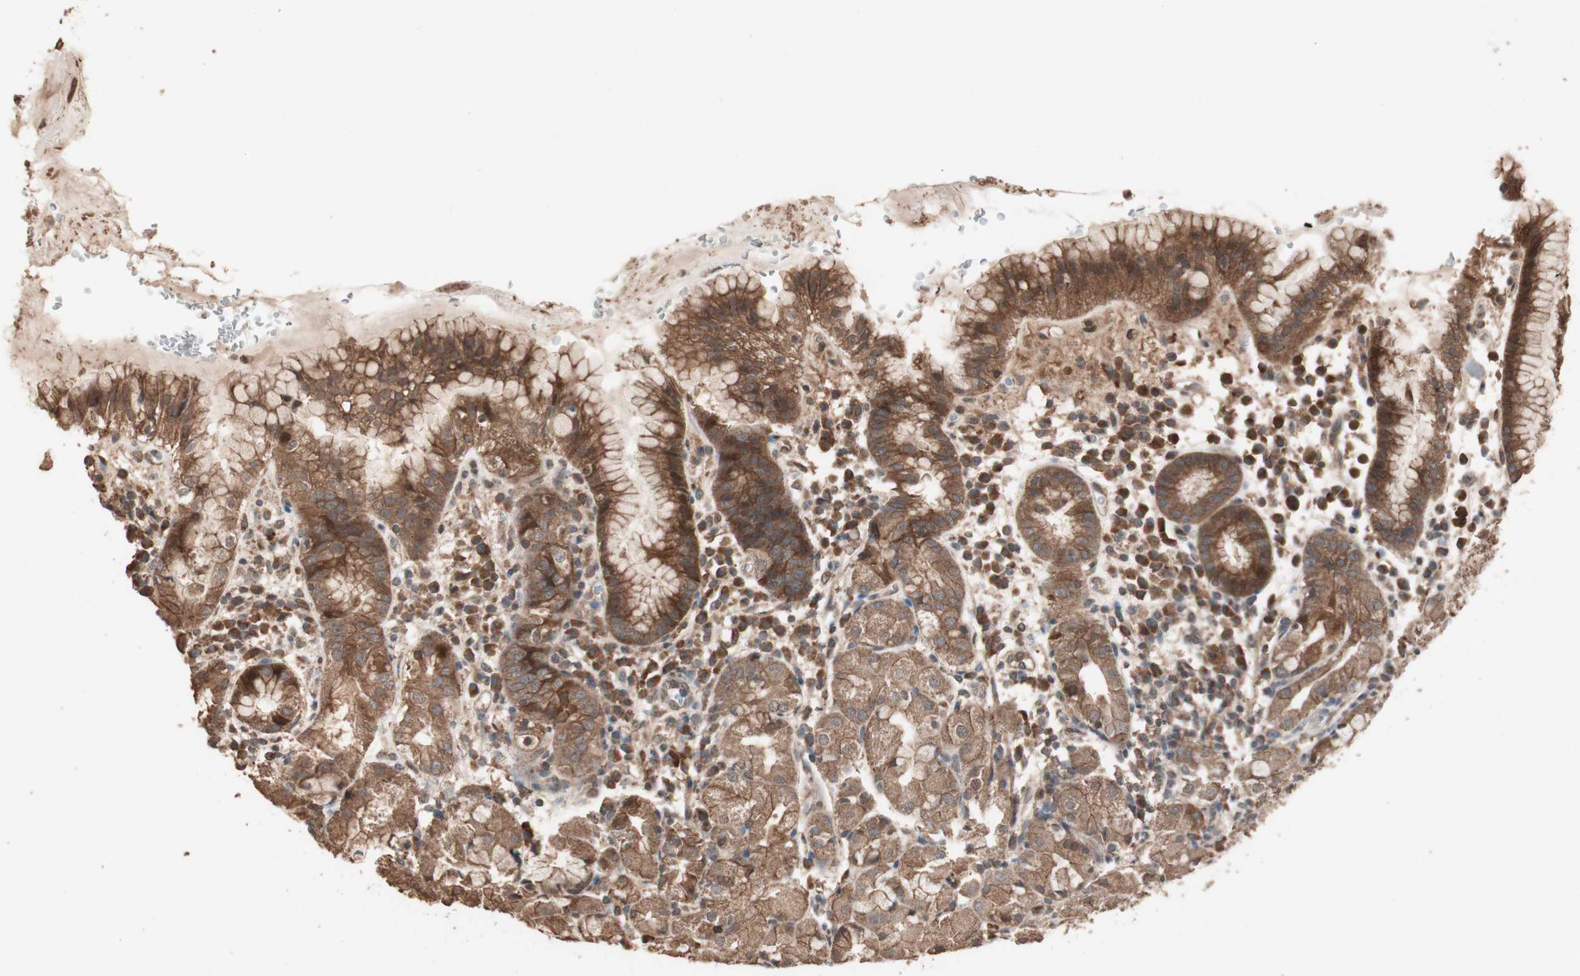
{"staining": {"intensity": "strong", "quantity": ">75%", "location": "cytoplasmic/membranous"}, "tissue": "stomach", "cell_type": "Glandular cells", "image_type": "normal", "snomed": [{"axis": "morphology", "description": "Normal tissue, NOS"}, {"axis": "topography", "description": "Stomach"}, {"axis": "topography", "description": "Stomach, lower"}], "caption": "High-power microscopy captured an IHC image of normal stomach, revealing strong cytoplasmic/membranous staining in approximately >75% of glandular cells. The staining is performed using DAB (3,3'-diaminobenzidine) brown chromogen to label protein expression. The nuclei are counter-stained blue using hematoxylin.", "gene": "USP20", "patient": {"sex": "female", "age": 75}}